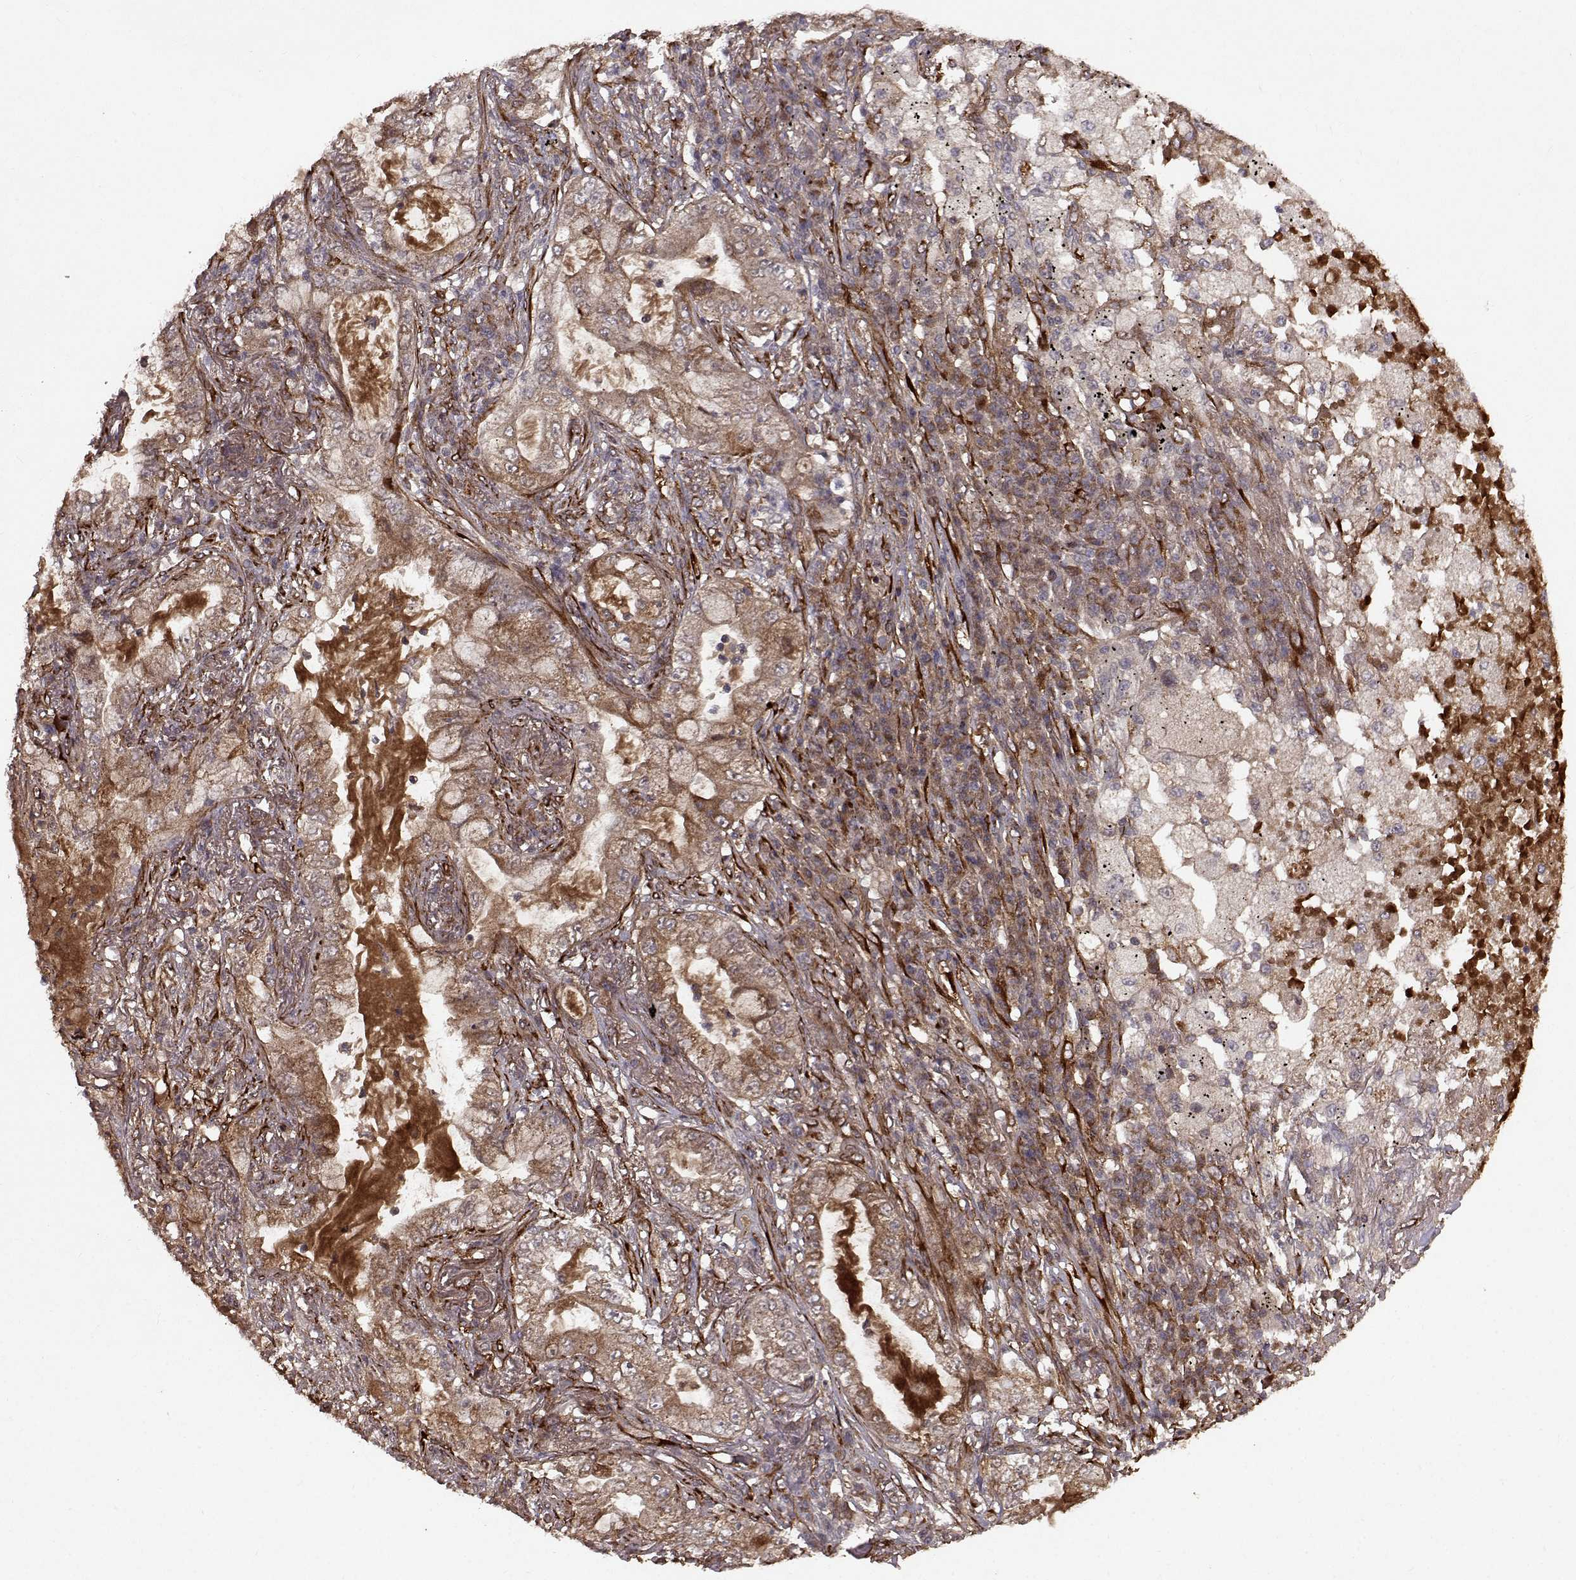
{"staining": {"intensity": "moderate", "quantity": "<25%", "location": "cytoplasmic/membranous"}, "tissue": "lung cancer", "cell_type": "Tumor cells", "image_type": "cancer", "snomed": [{"axis": "morphology", "description": "Adenocarcinoma, NOS"}, {"axis": "topography", "description": "Lung"}], "caption": "Moderate cytoplasmic/membranous protein positivity is present in about <25% of tumor cells in lung cancer.", "gene": "FSTL1", "patient": {"sex": "female", "age": 73}}